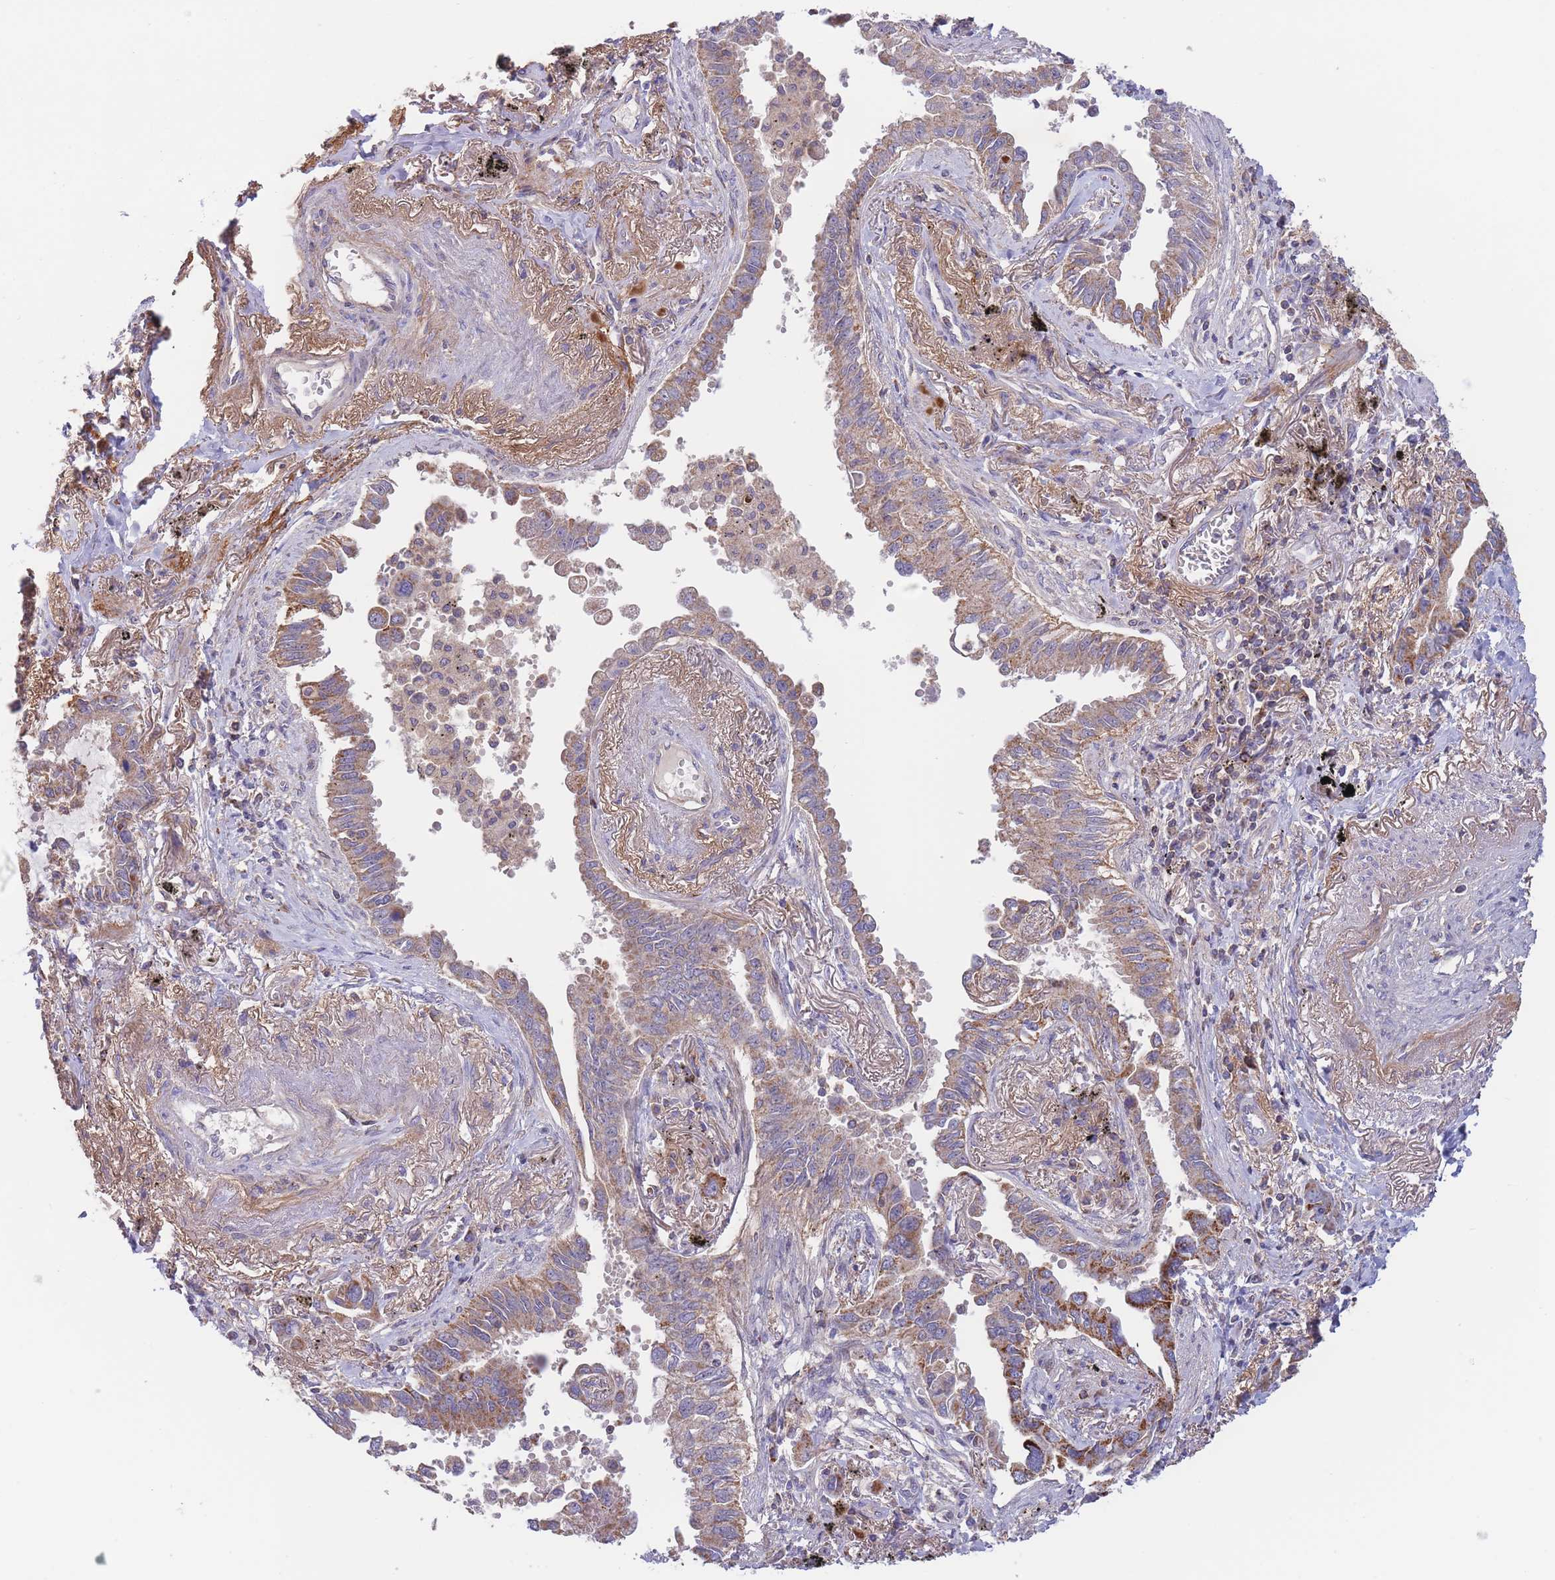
{"staining": {"intensity": "moderate", "quantity": "25%-75%", "location": "cytoplasmic/membranous"}, "tissue": "lung cancer", "cell_type": "Tumor cells", "image_type": "cancer", "snomed": [{"axis": "morphology", "description": "Adenocarcinoma, NOS"}, {"axis": "topography", "description": "Lung"}], "caption": "IHC photomicrograph of human lung adenocarcinoma stained for a protein (brown), which reveals medium levels of moderate cytoplasmic/membranous positivity in approximately 25%-75% of tumor cells.", "gene": "SLC25A42", "patient": {"sex": "male", "age": 67}}